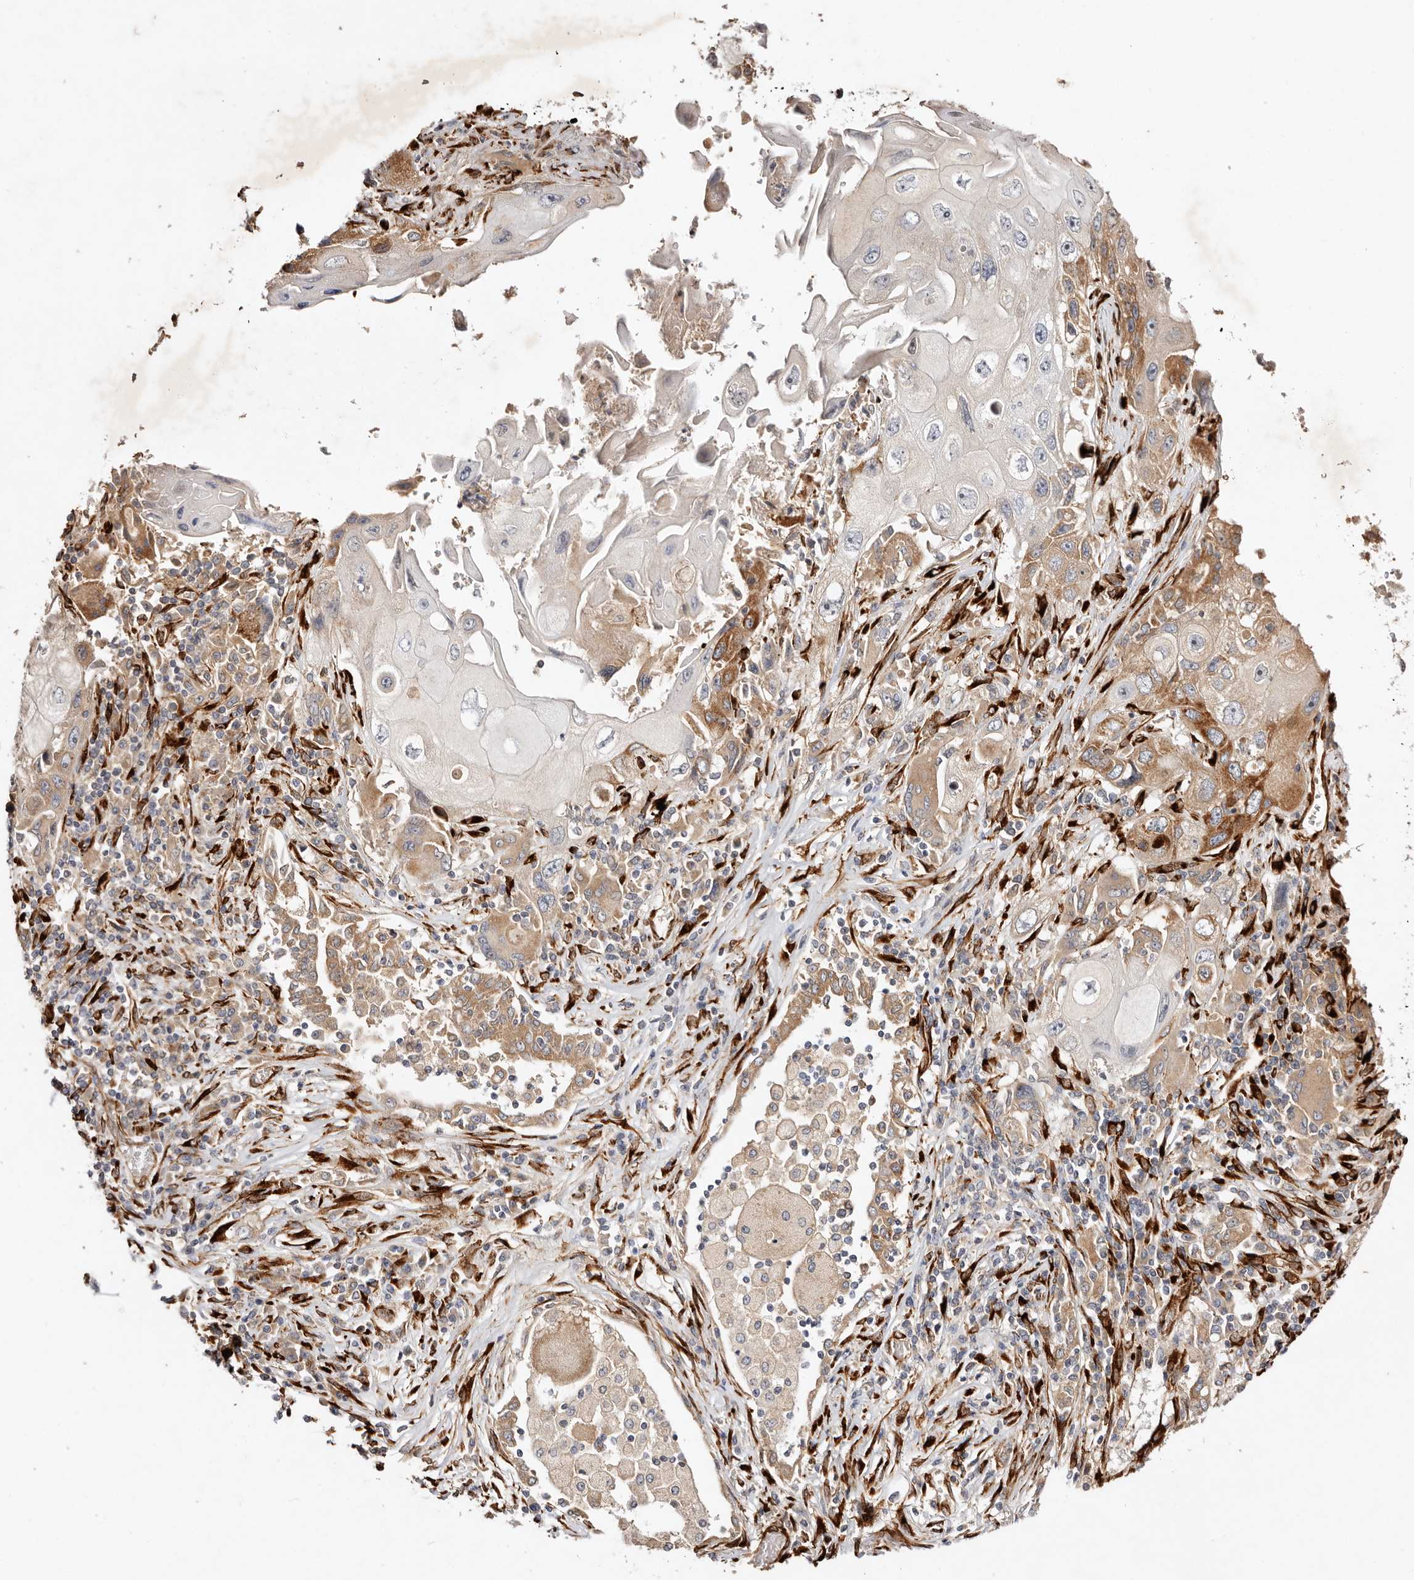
{"staining": {"intensity": "moderate", "quantity": "25%-75%", "location": "cytoplasmic/membranous"}, "tissue": "lung cancer", "cell_type": "Tumor cells", "image_type": "cancer", "snomed": [{"axis": "morphology", "description": "Squamous cell carcinoma, NOS"}, {"axis": "topography", "description": "Lung"}], "caption": "High-power microscopy captured an IHC histopathology image of squamous cell carcinoma (lung), revealing moderate cytoplasmic/membranous positivity in about 25%-75% of tumor cells. (DAB = brown stain, brightfield microscopy at high magnification).", "gene": "SERPINH1", "patient": {"sex": "male", "age": 61}}